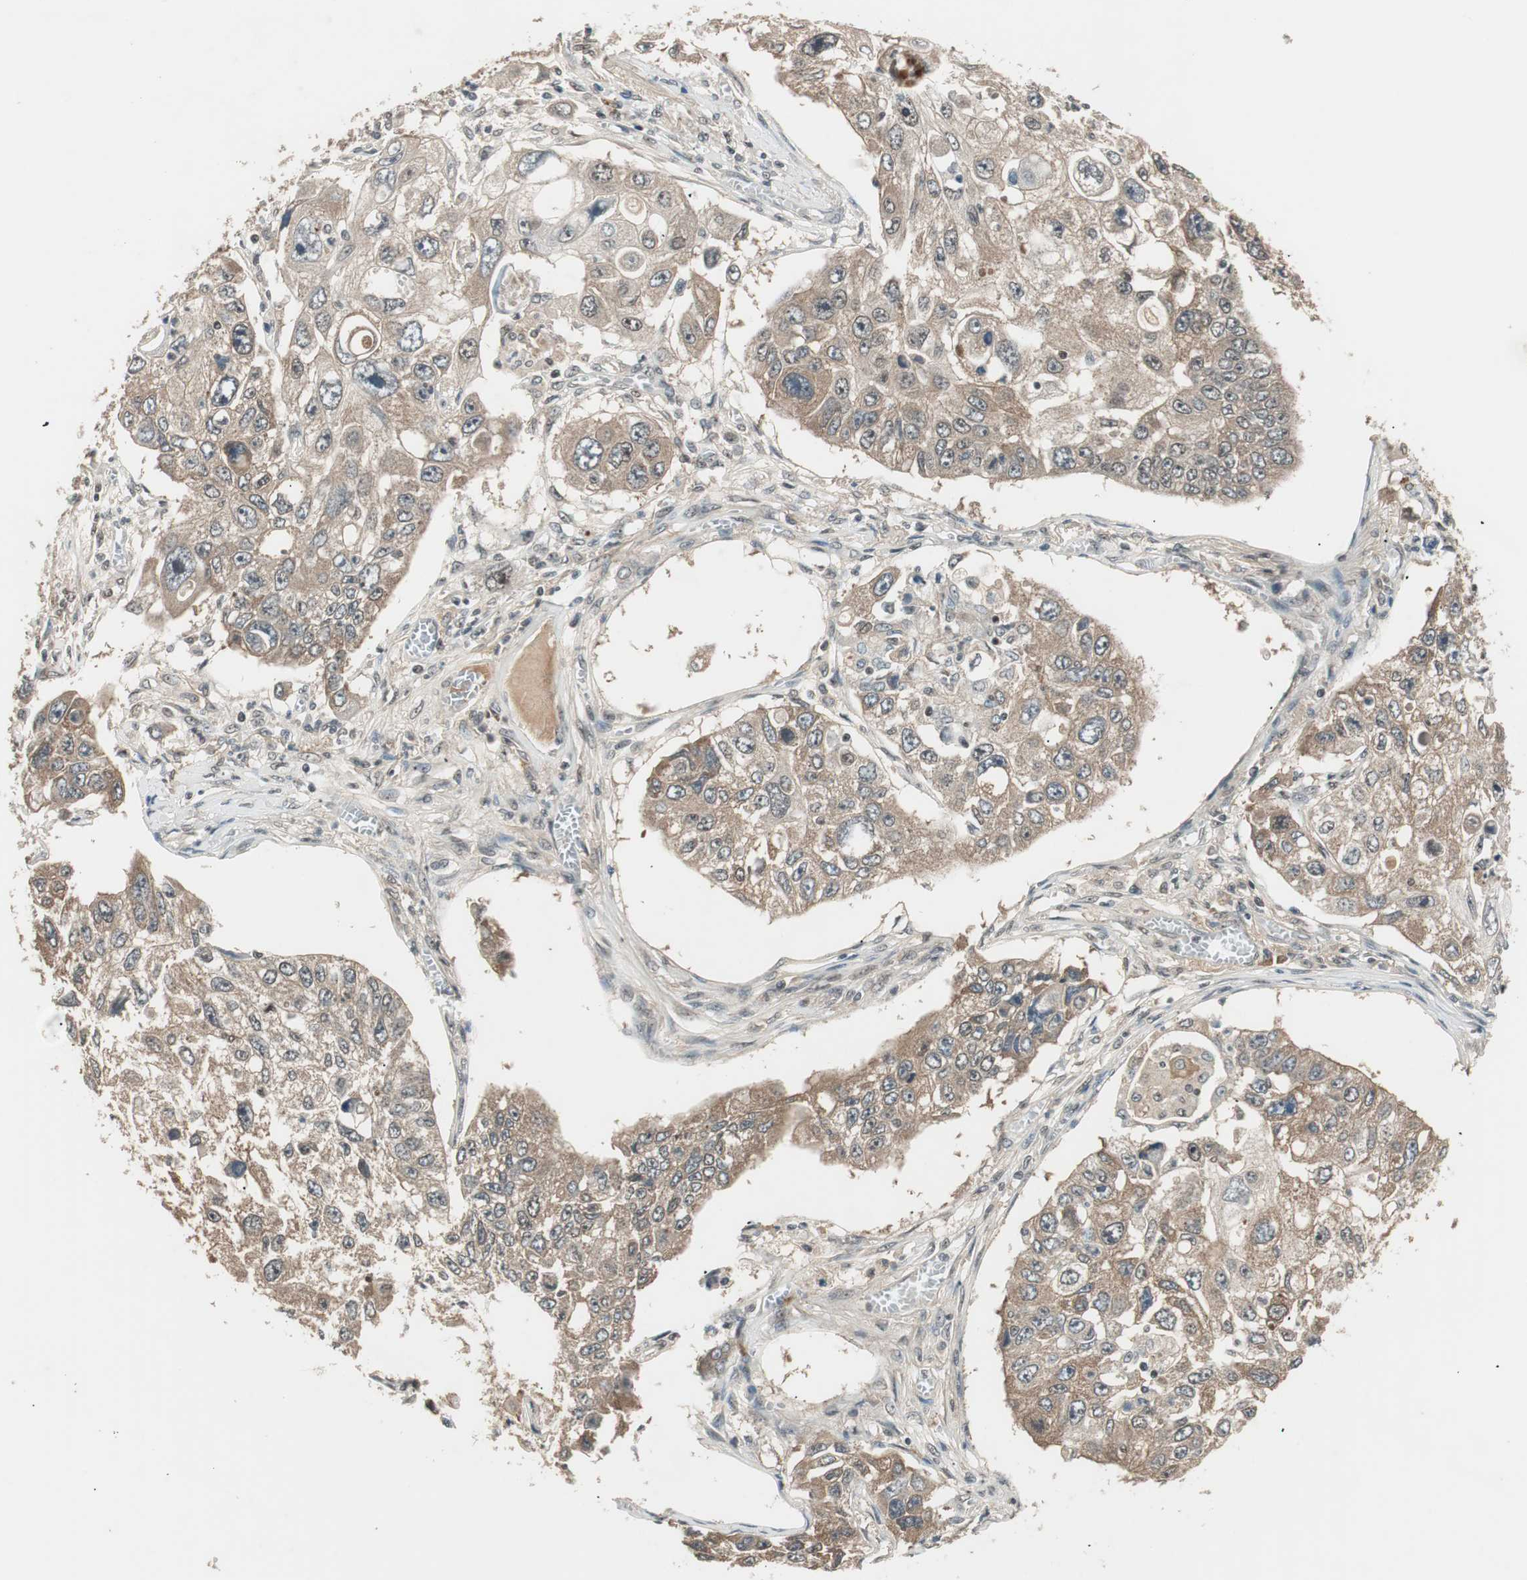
{"staining": {"intensity": "moderate", "quantity": ">75%", "location": "cytoplasmic/membranous"}, "tissue": "lung cancer", "cell_type": "Tumor cells", "image_type": "cancer", "snomed": [{"axis": "morphology", "description": "Squamous cell carcinoma, NOS"}, {"axis": "topography", "description": "Lung"}], "caption": "Approximately >75% of tumor cells in human lung cancer show moderate cytoplasmic/membranous protein staining as visualized by brown immunohistochemical staining.", "gene": "NFRKB", "patient": {"sex": "male", "age": 71}}